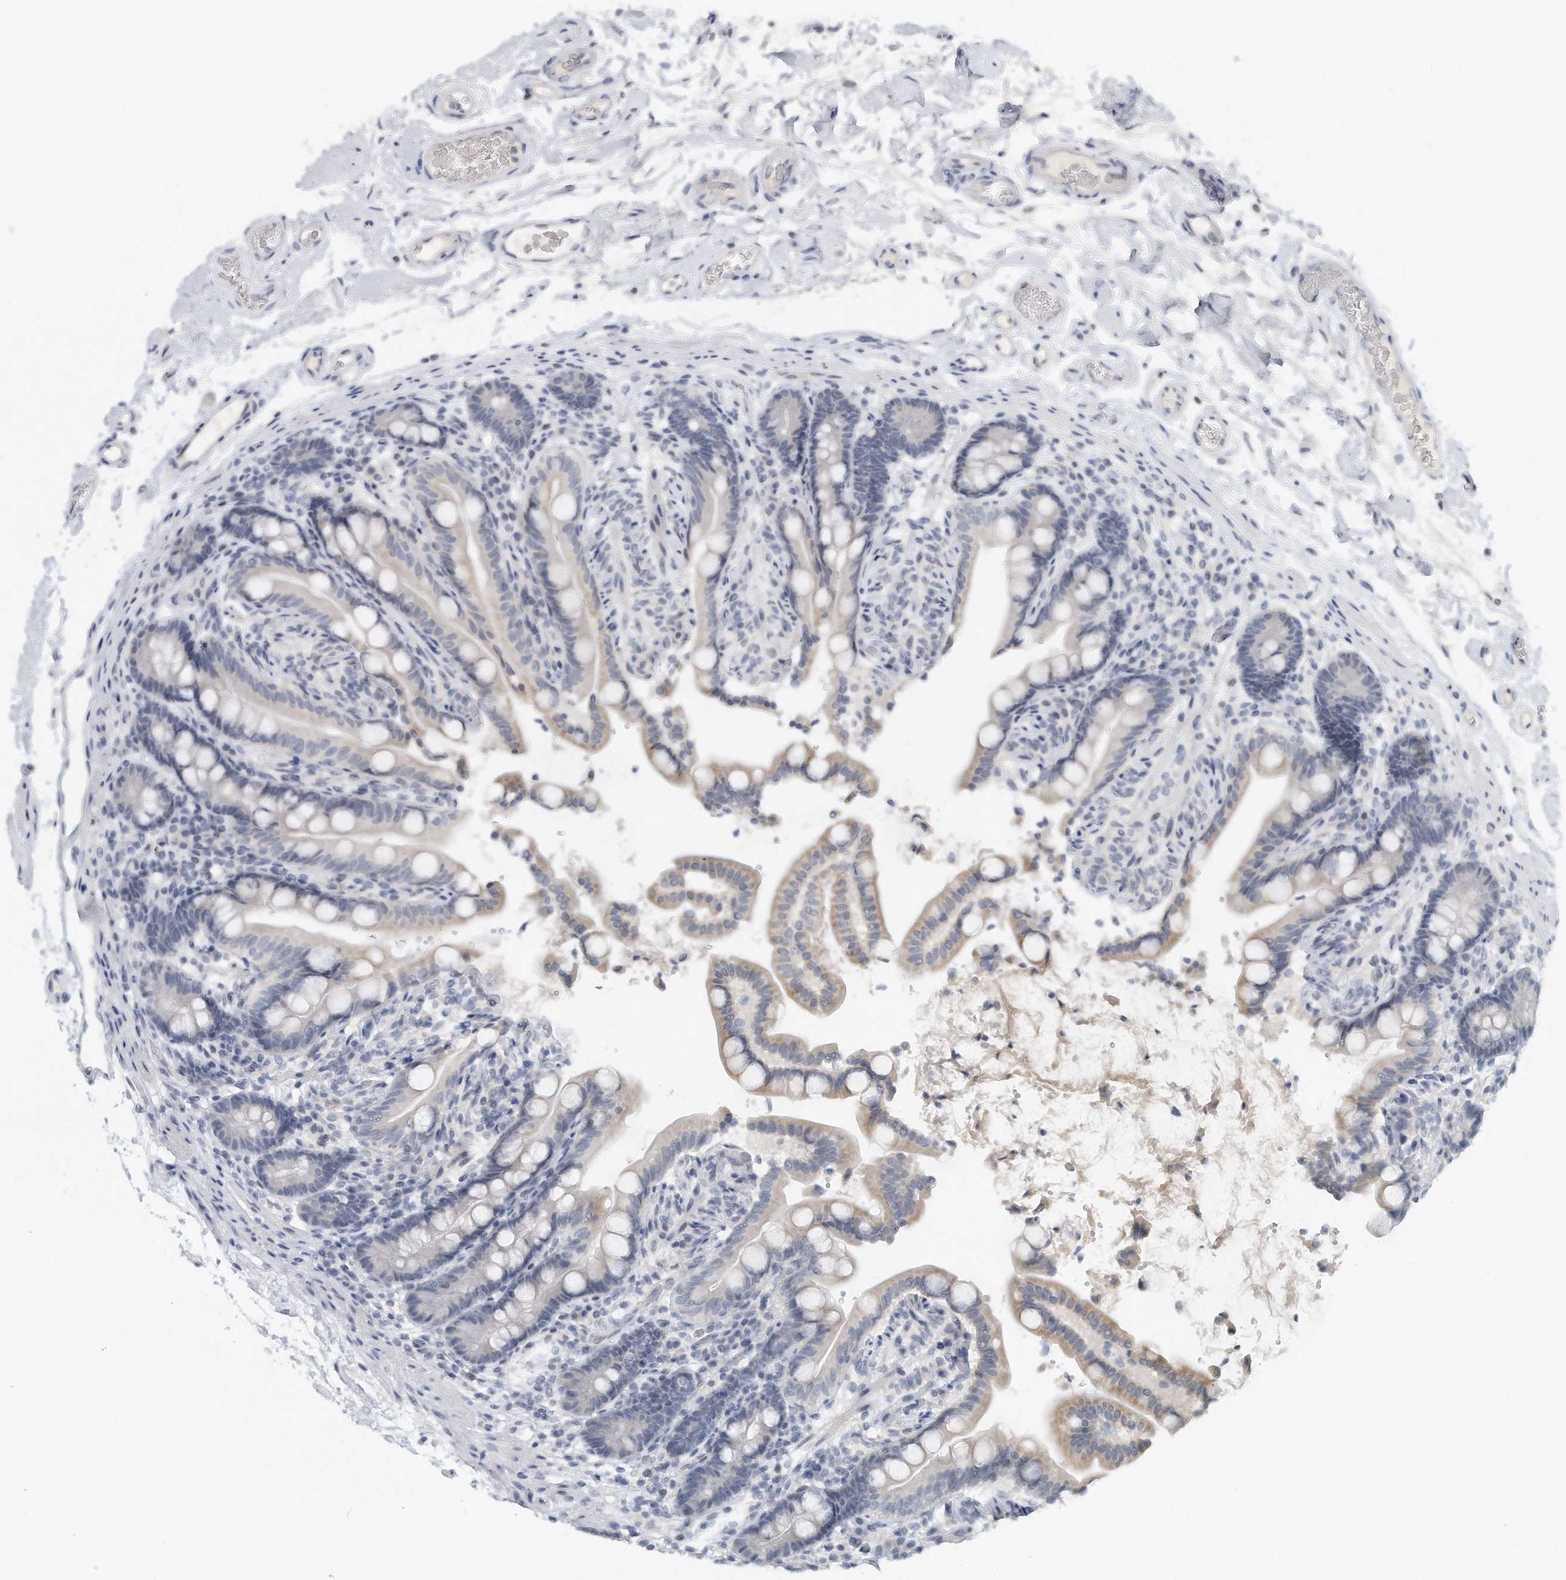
{"staining": {"intensity": "negative", "quantity": "none", "location": "none"}, "tissue": "colon", "cell_type": "Endothelial cells", "image_type": "normal", "snomed": [{"axis": "morphology", "description": "Normal tissue, NOS"}, {"axis": "topography", "description": "Smooth muscle"}, {"axis": "topography", "description": "Colon"}], "caption": "This is a photomicrograph of immunohistochemistry staining of unremarkable colon, which shows no staining in endothelial cells. The staining is performed using DAB brown chromogen with nuclei counter-stained in using hematoxylin.", "gene": "DDX43", "patient": {"sex": "male", "age": 73}}